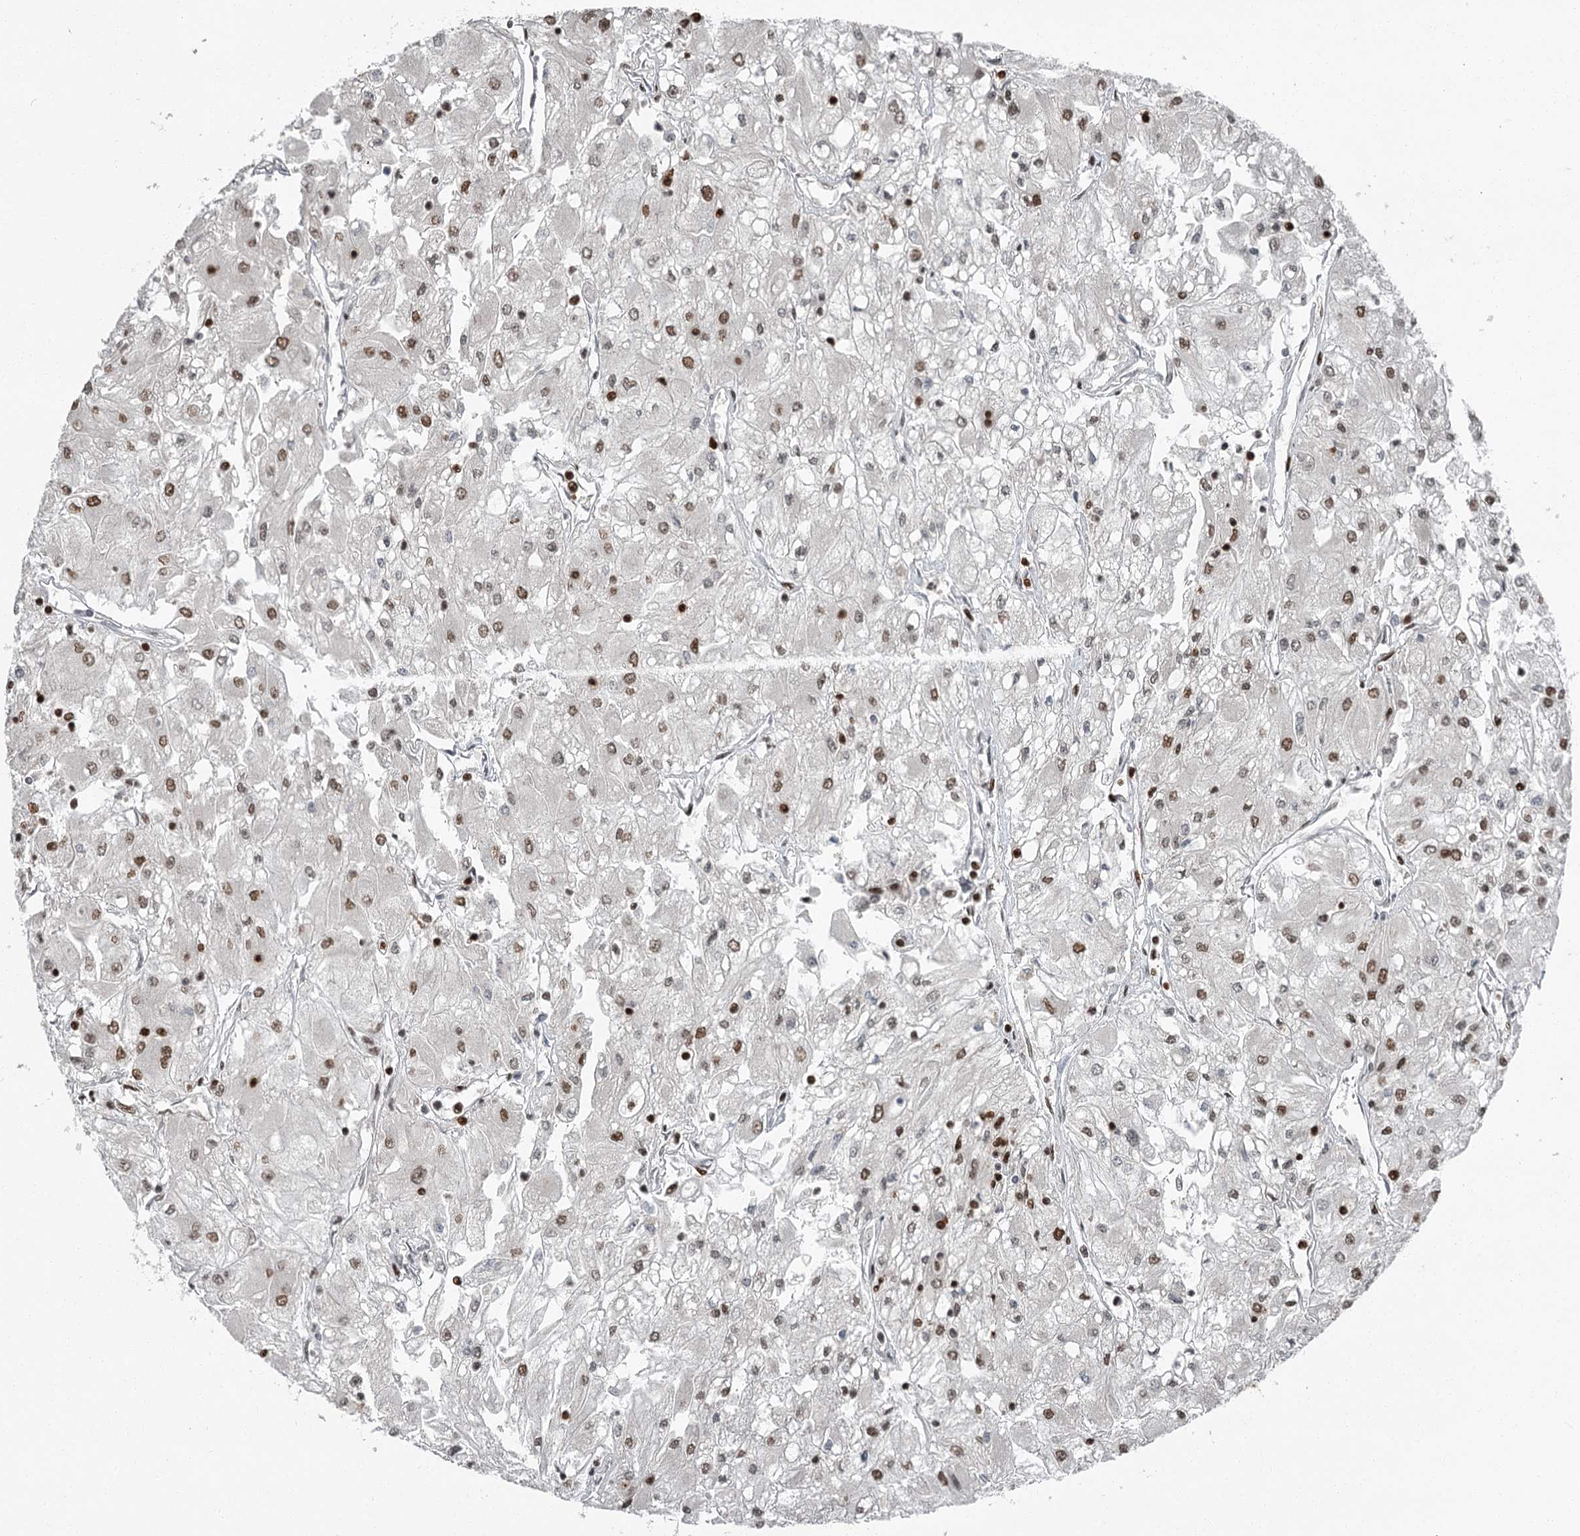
{"staining": {"intensity": "moderate", "quantity": ">75%", "location": "nuclear"}, "tissue": "renal cancer", "cell_type": "Tumor cells", "image_type": "cancer", "snomed": [{"axis": "morphology", "description": "Adenocarcinoma, NOS"}, {"axis": "topography", "description": "Kidney"}], "caption": "Protein positivity by immunohistochemistry (IHC) exhibits moderate nuclear positivity in approximately >75% of tumor cells in renal cancer.", "gene": "RBBP7", "patient": {"sex": "male", "age": 80}}